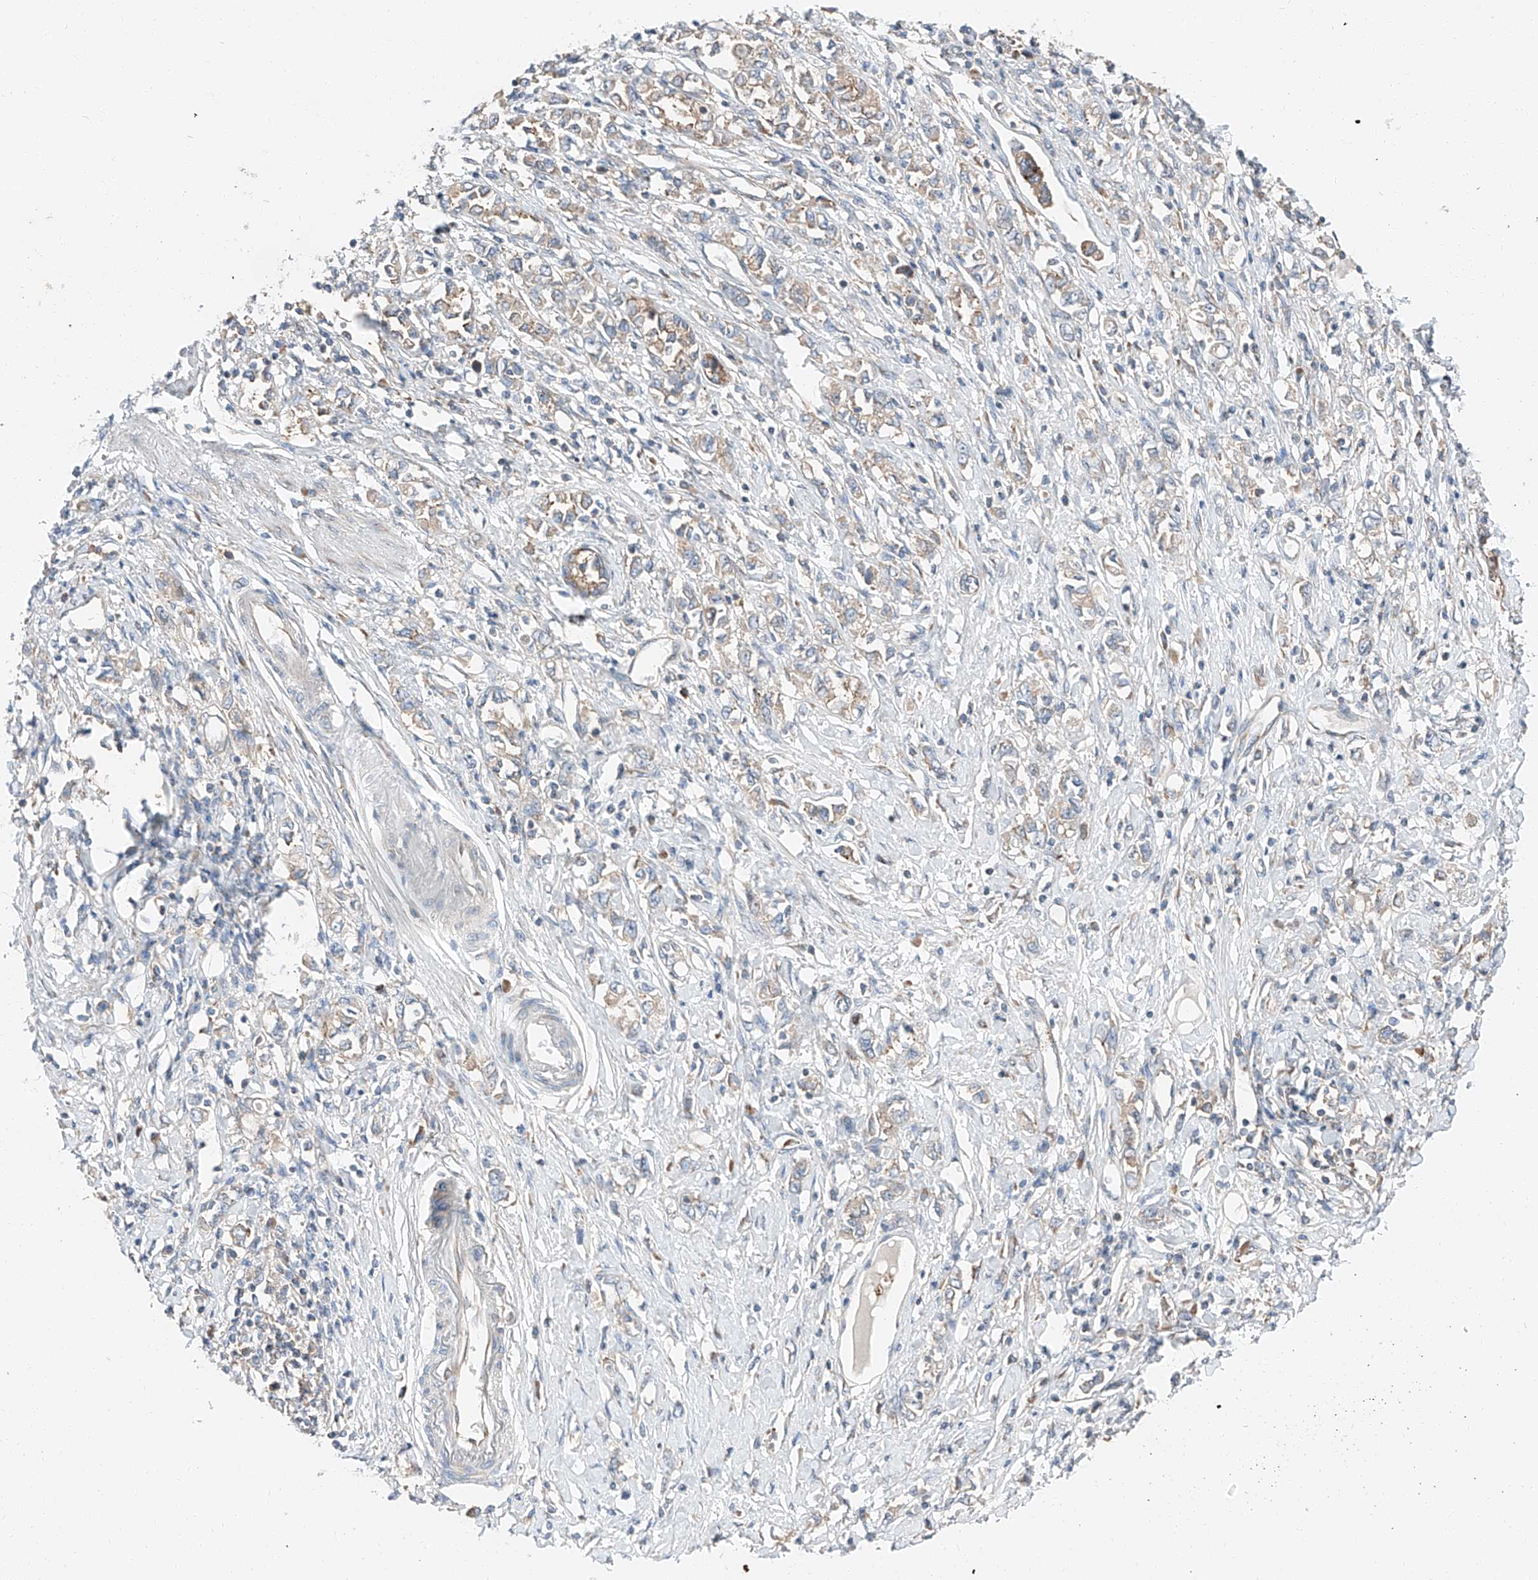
{"staining": {"intensity": "weak", "quantity": "25%-75%", "location": "cytoplasmic/membranous"}, "tissue": "stomach cancer", "cell_type": "Tumor cells", "image_type": "cancer", "snomed": [{"axis": "morphology", "description": "Adenocarcinoma, NOS"}, {"axis": "topography", "description": "Stomach"}], "caption": "A photomicrograph showing weak cytoplasmic/membranous expression in approximately 25%-75% of tumor cells in adenocarcinoma (stomach), as visualized by brown immunohistochemical staining.", "gene": "ZC3H15", "patient": {"sex": "female", "age": 76}}